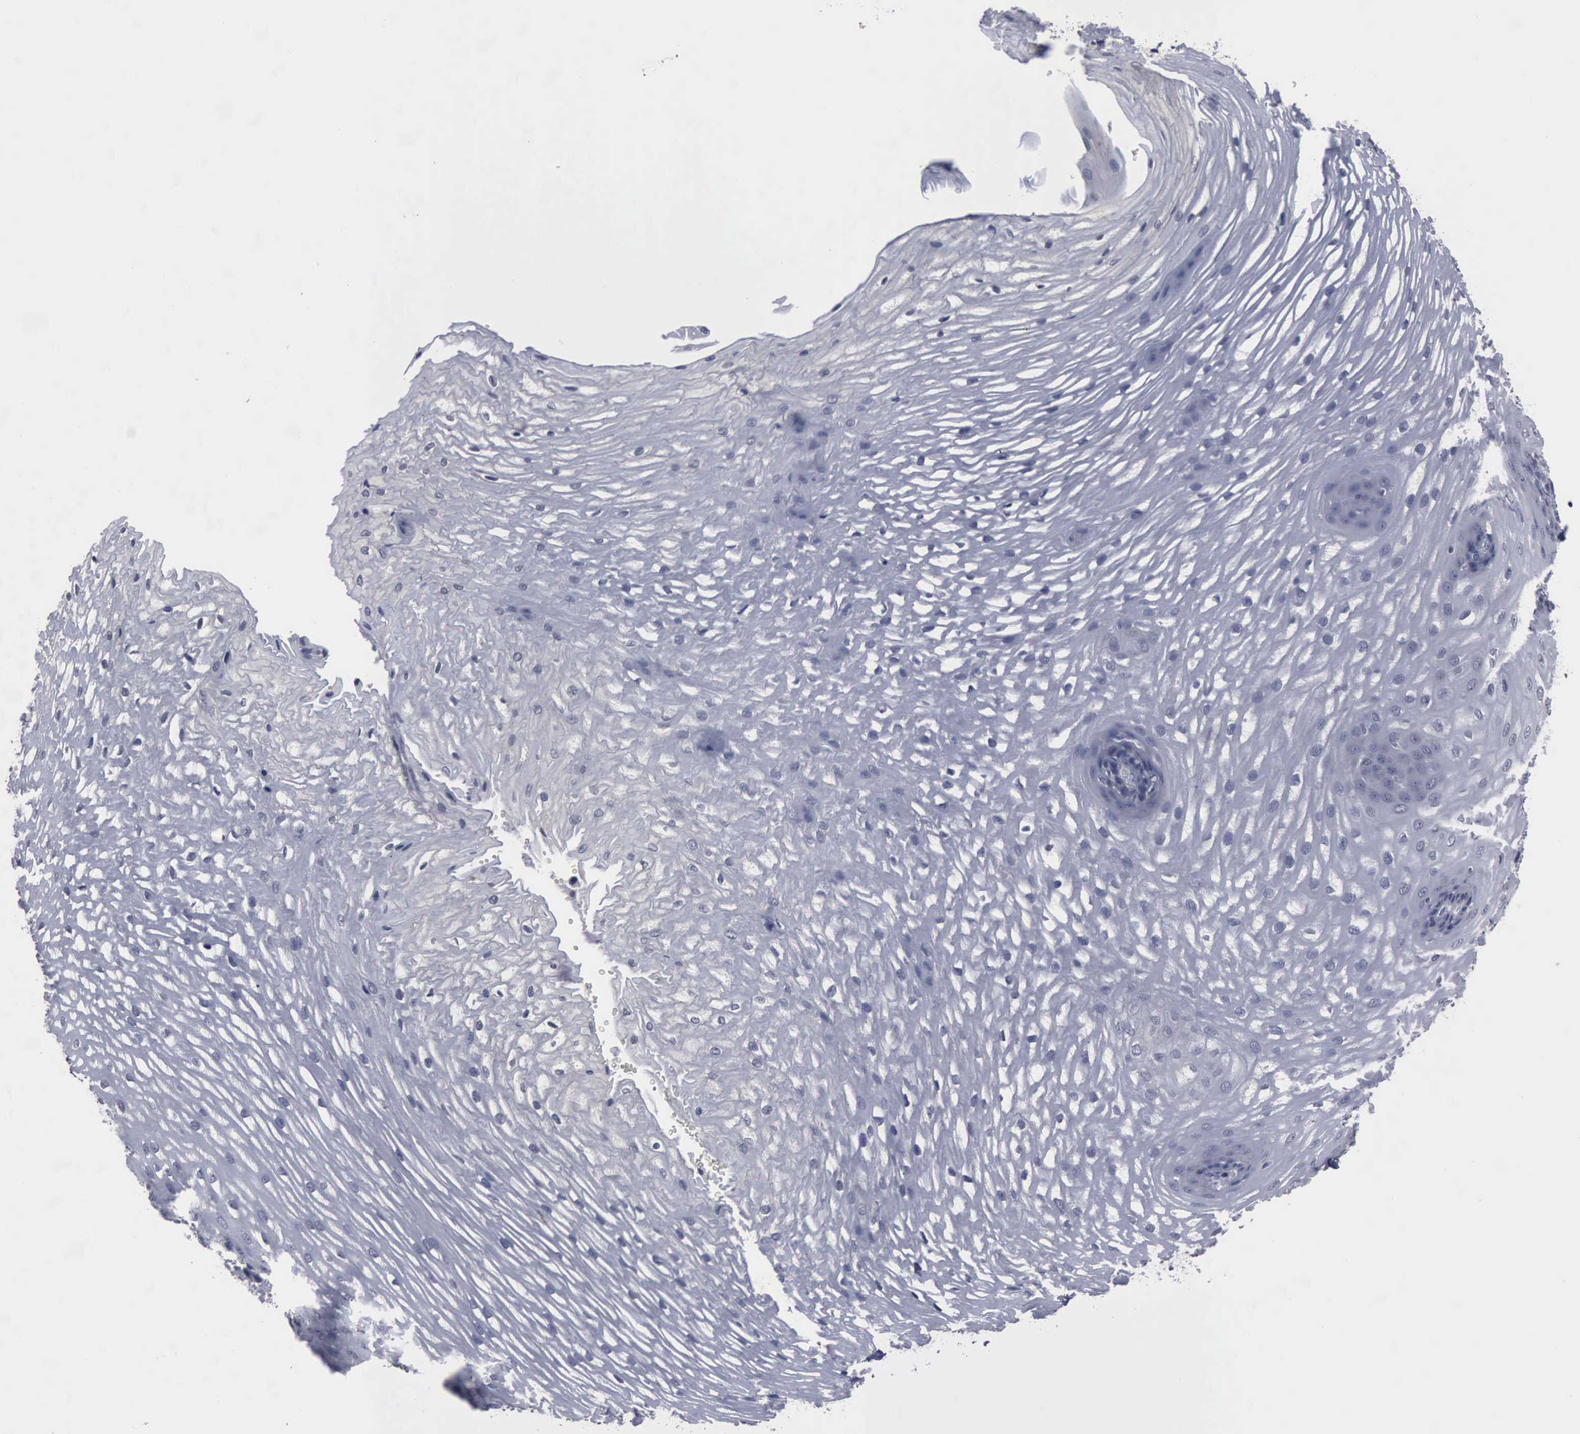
{"staining": {"intensity": "negative", "quantity": "none", "location": "none"}, "tissue": "esophagus", "cell_type": "Squamous epithelial cells", "image_type": "normal", "snomed": [{"axis": "morphology", "description": "Normal tissue, NOS"}, {"axis": "morphology", "description": "Adenocarcinoma, NOS"}, {"axis": "topography", "description": "Esophagus"}, {"axis": "topography", "description": "Stomach"}], "caption": "This is an immunohistochemistry micrograph of unremarkable esophagus. There is no positivity in squamous epithelial cells.", "gene": "MYO18B", "patient": {"sex": "male", "age": 62}}